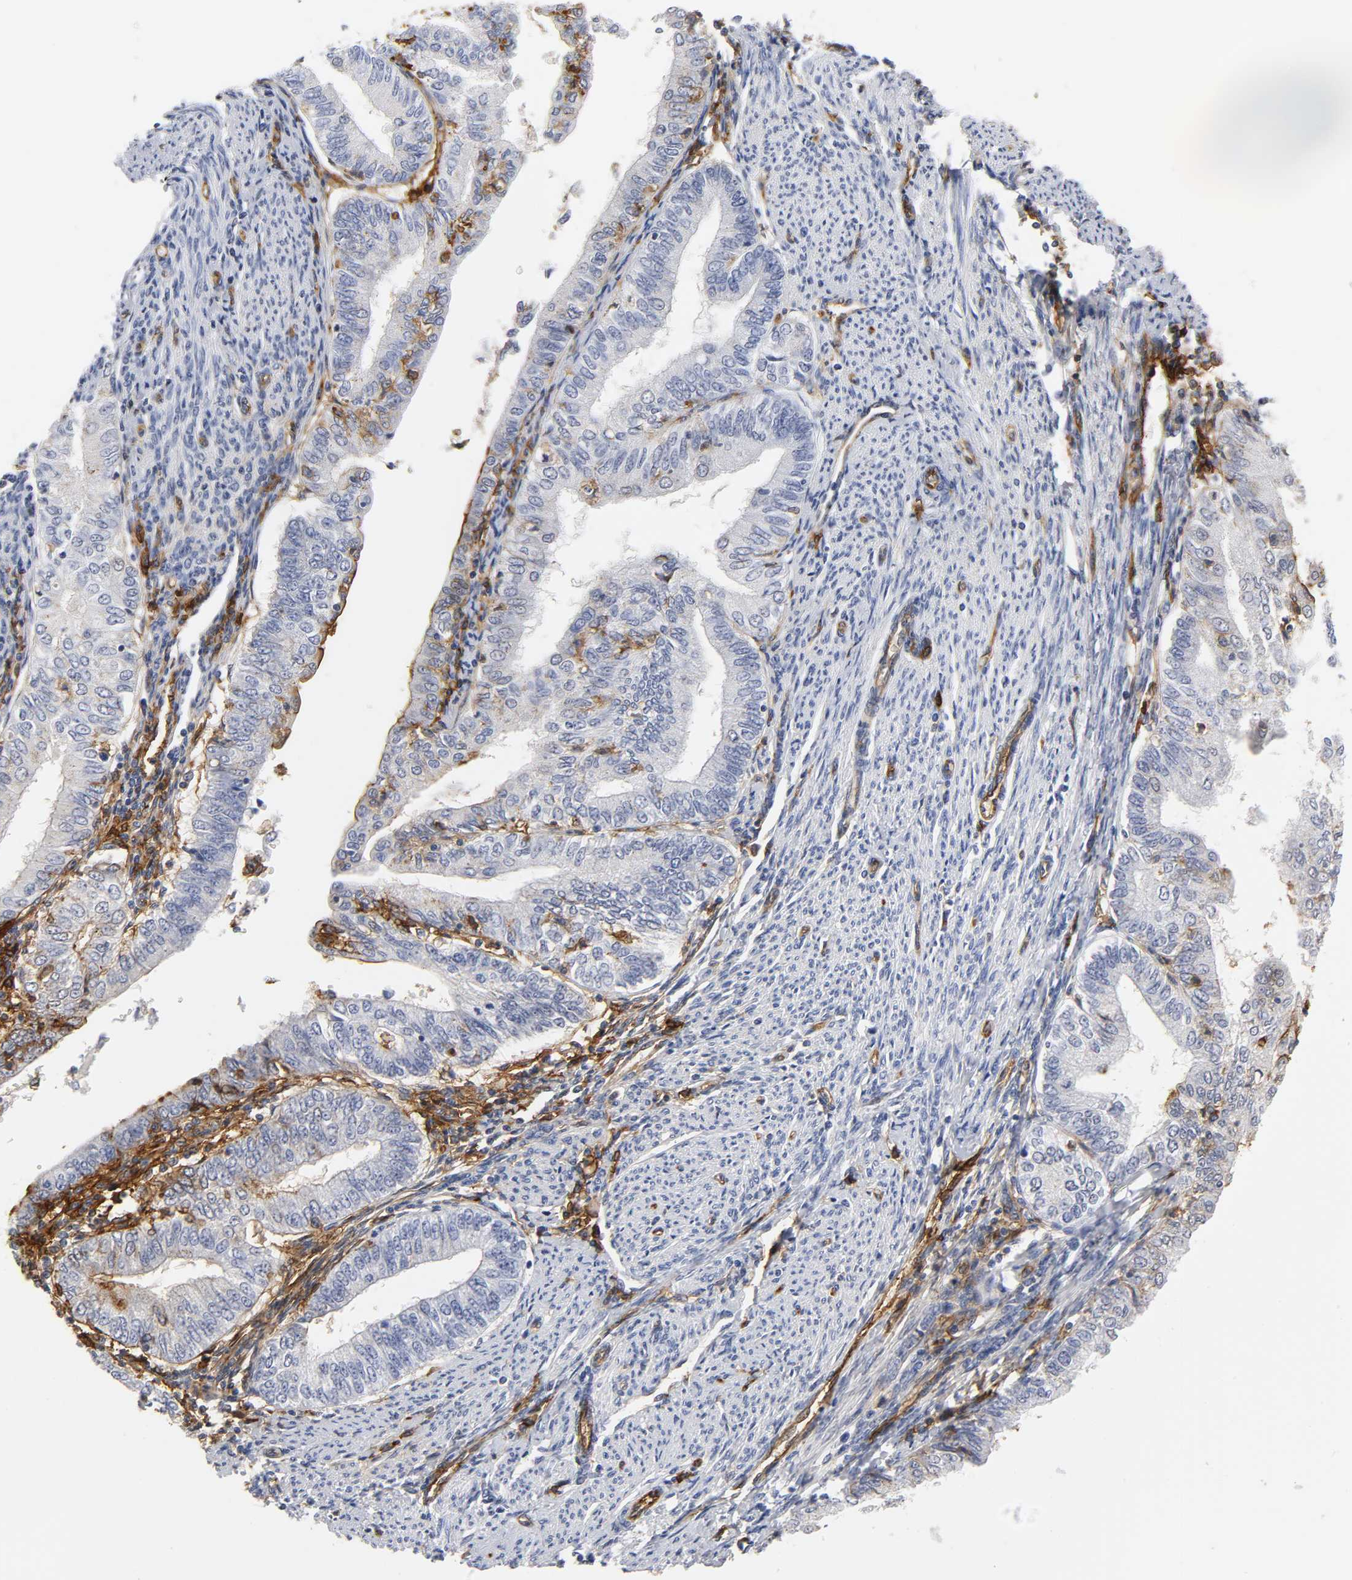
{"staining": {"intensity": "moderate", "quantity": "<25%", "location": "cytoplasmic/membranous"}, "tissue": "endometrial cancer", "cell_type": "Tumor cells", "image_type": "cancer", "snomed": [{"axis": "morphology", "description": "Adenocarcinoma, NOS"}, {"axis": "topography", "description": "Endometrium"}], "caption": "Immunohistochemistry (IHC) (DAB (3,3'-diaminobenzidine)) staining of human endometrial cancer exhibits moderate cytoplasmic/membranous protein expression in approximately <25% of tumor cells.", "gene": "ICAM1", "patient": {"sex": "female", "age": 66}}